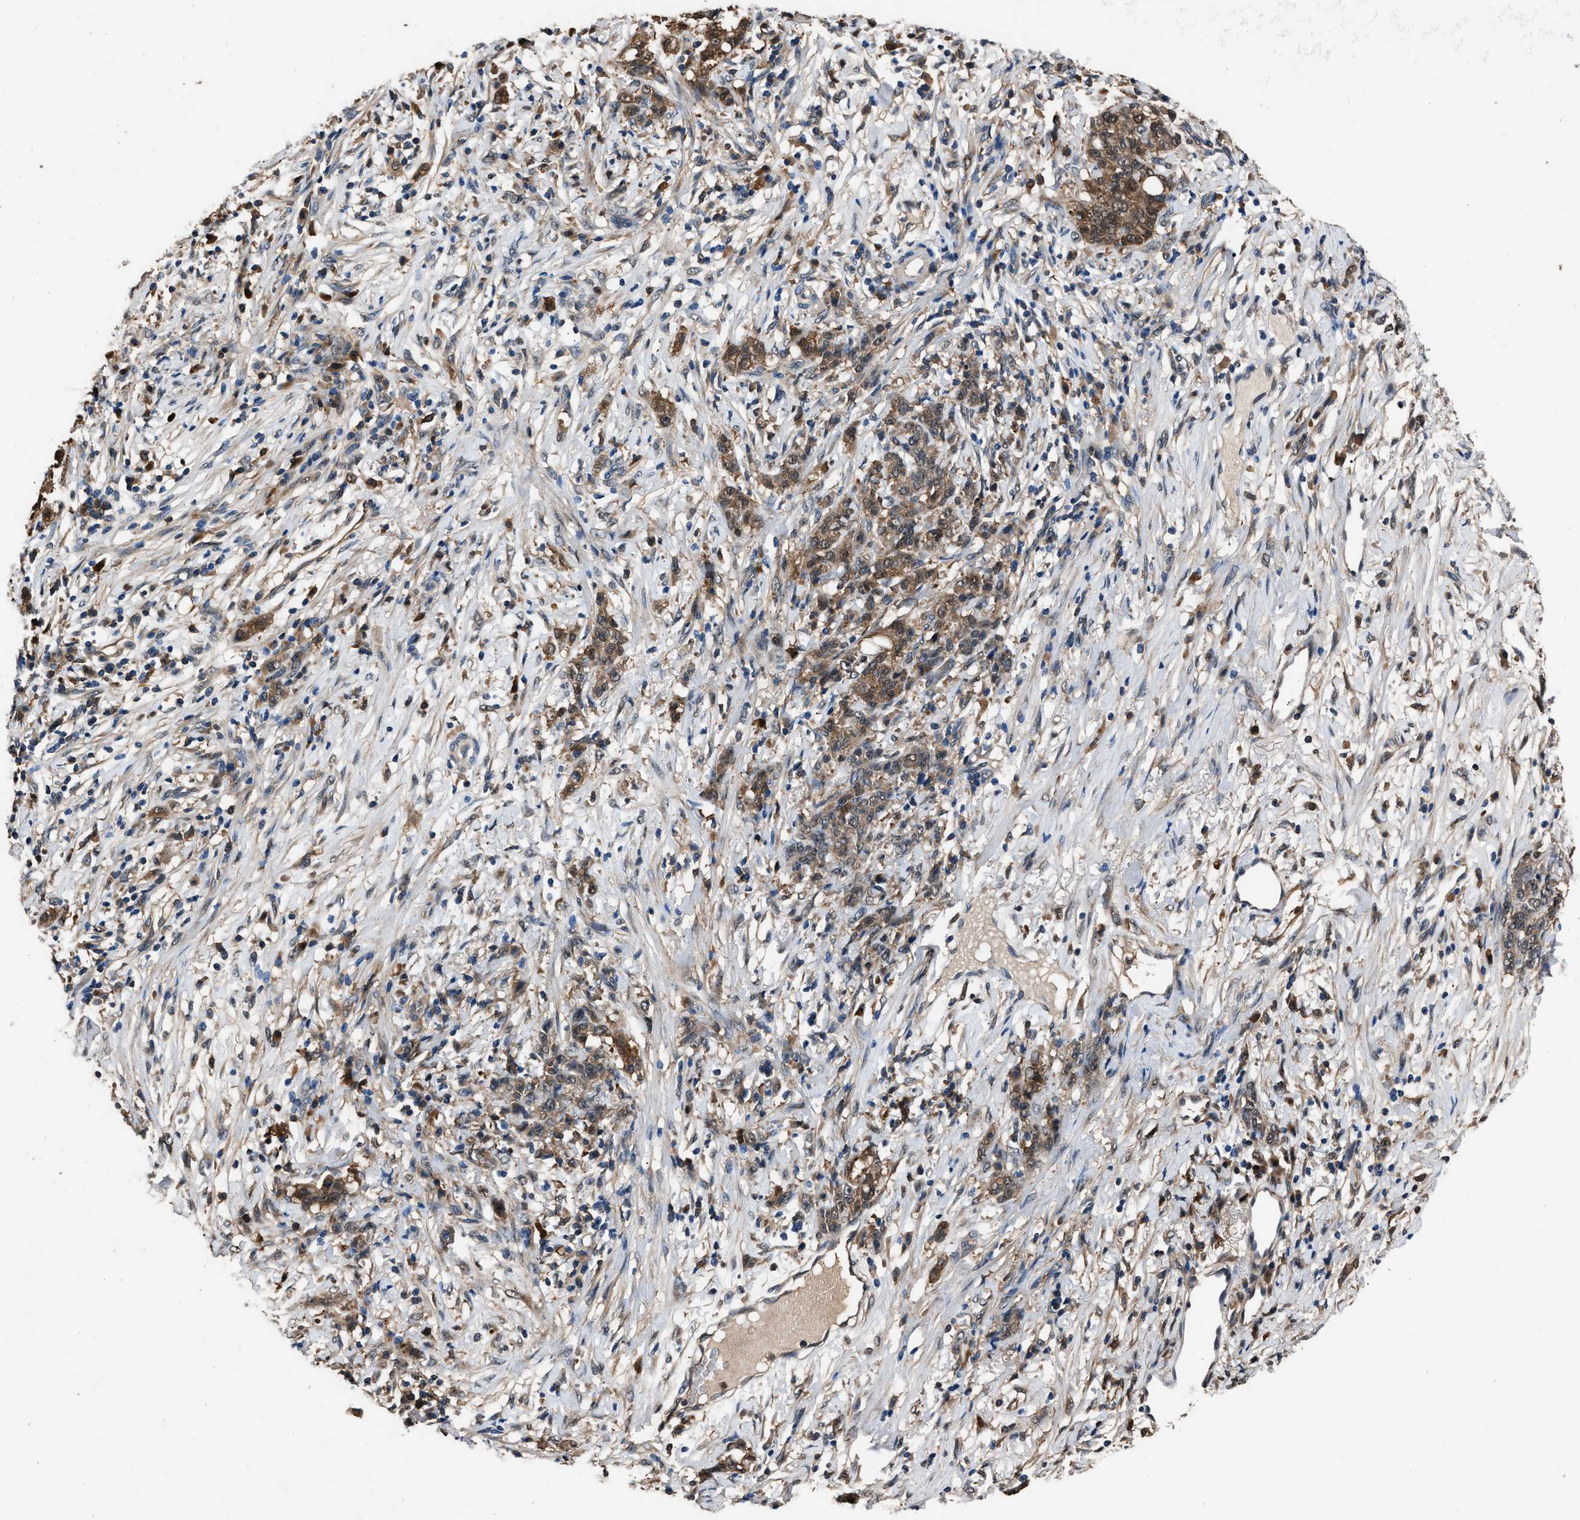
{"staining": {"intensity": "moderate", "quantity": ">75%", "location": "cytoplasmic/membranous"}, "tissue": "stomach cancer", "cell_type": "Tumor cells", "image_type": "cancer", "snomed": [{"axis": "morphology", "description": "Adenocarcinoma, NOS"}, {"axis": "topography", "description": "Stomach, lower"}], "caption": "High-power microscopy captured an IHC micrograph of adenocarcinoma (stomach), revealing moderate cytoplasmic/membranous positivity in about >75% of tumor cells. (DAB IHC with brightfield microscopy, high magnification).", "gene": "GSTP1", "patient": {"sex": "male", "age": 88}}